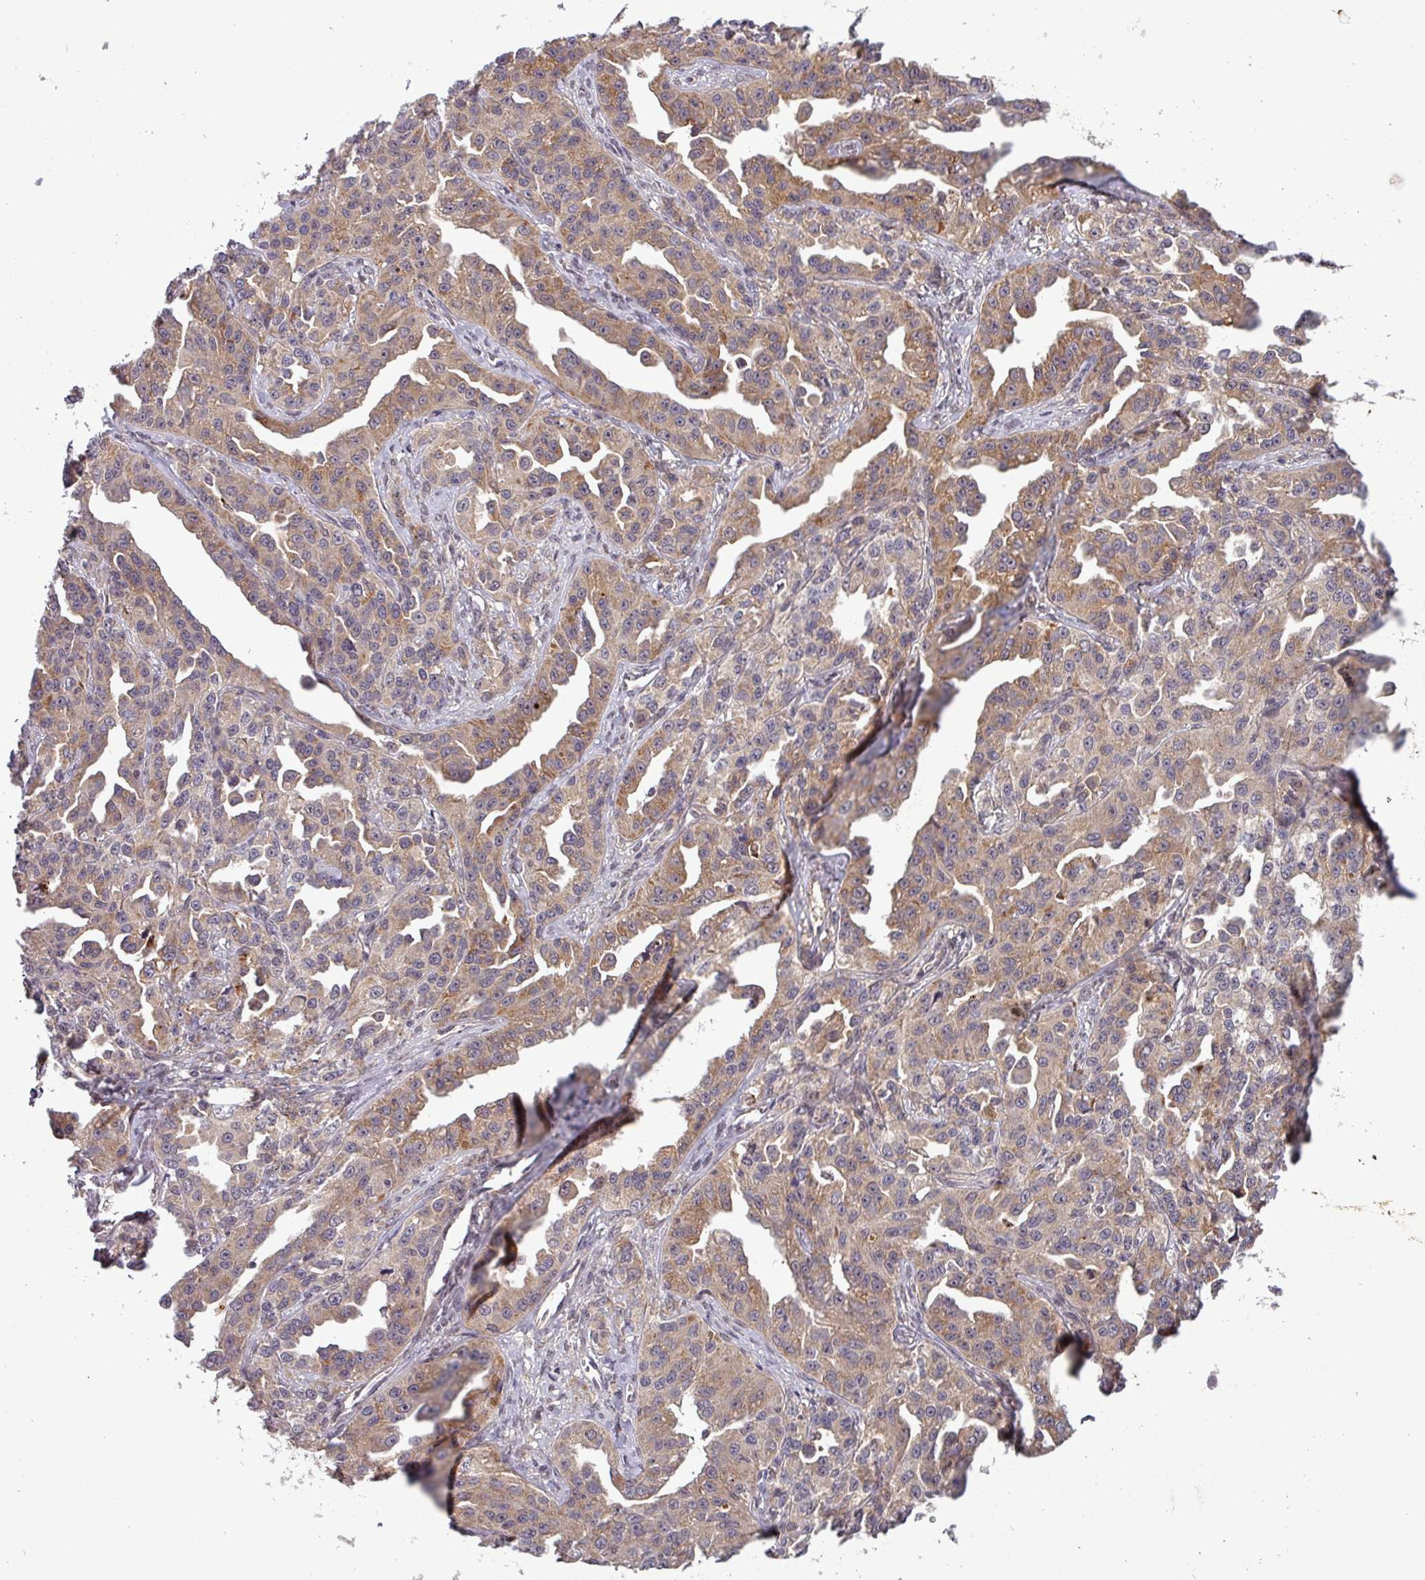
{"staining": {"intensity": "moderate", "quantity": ">75%", "location": "cytoplasmic/membranous"}, "tissue": "ovarian cancer", "cell_type": "Tumor cells", "image_type": "cancer", "snomed": [{"axis": "morphology", "description": "Cystadenocarcinoma, serous, NOS"}, {"axis": "topography", "description": "Ovary"}], "caption": "This histopathology image demonstrates immunohistochemistry (IHC) staining of ovarian cancer (serous cystadenocarcinoma), with medium moderate cytoplasmic/membranous positivity in approximately >75% of tumor cells.", "gene": "PUS1", "patient": {"sex": "female", "age": 75}}